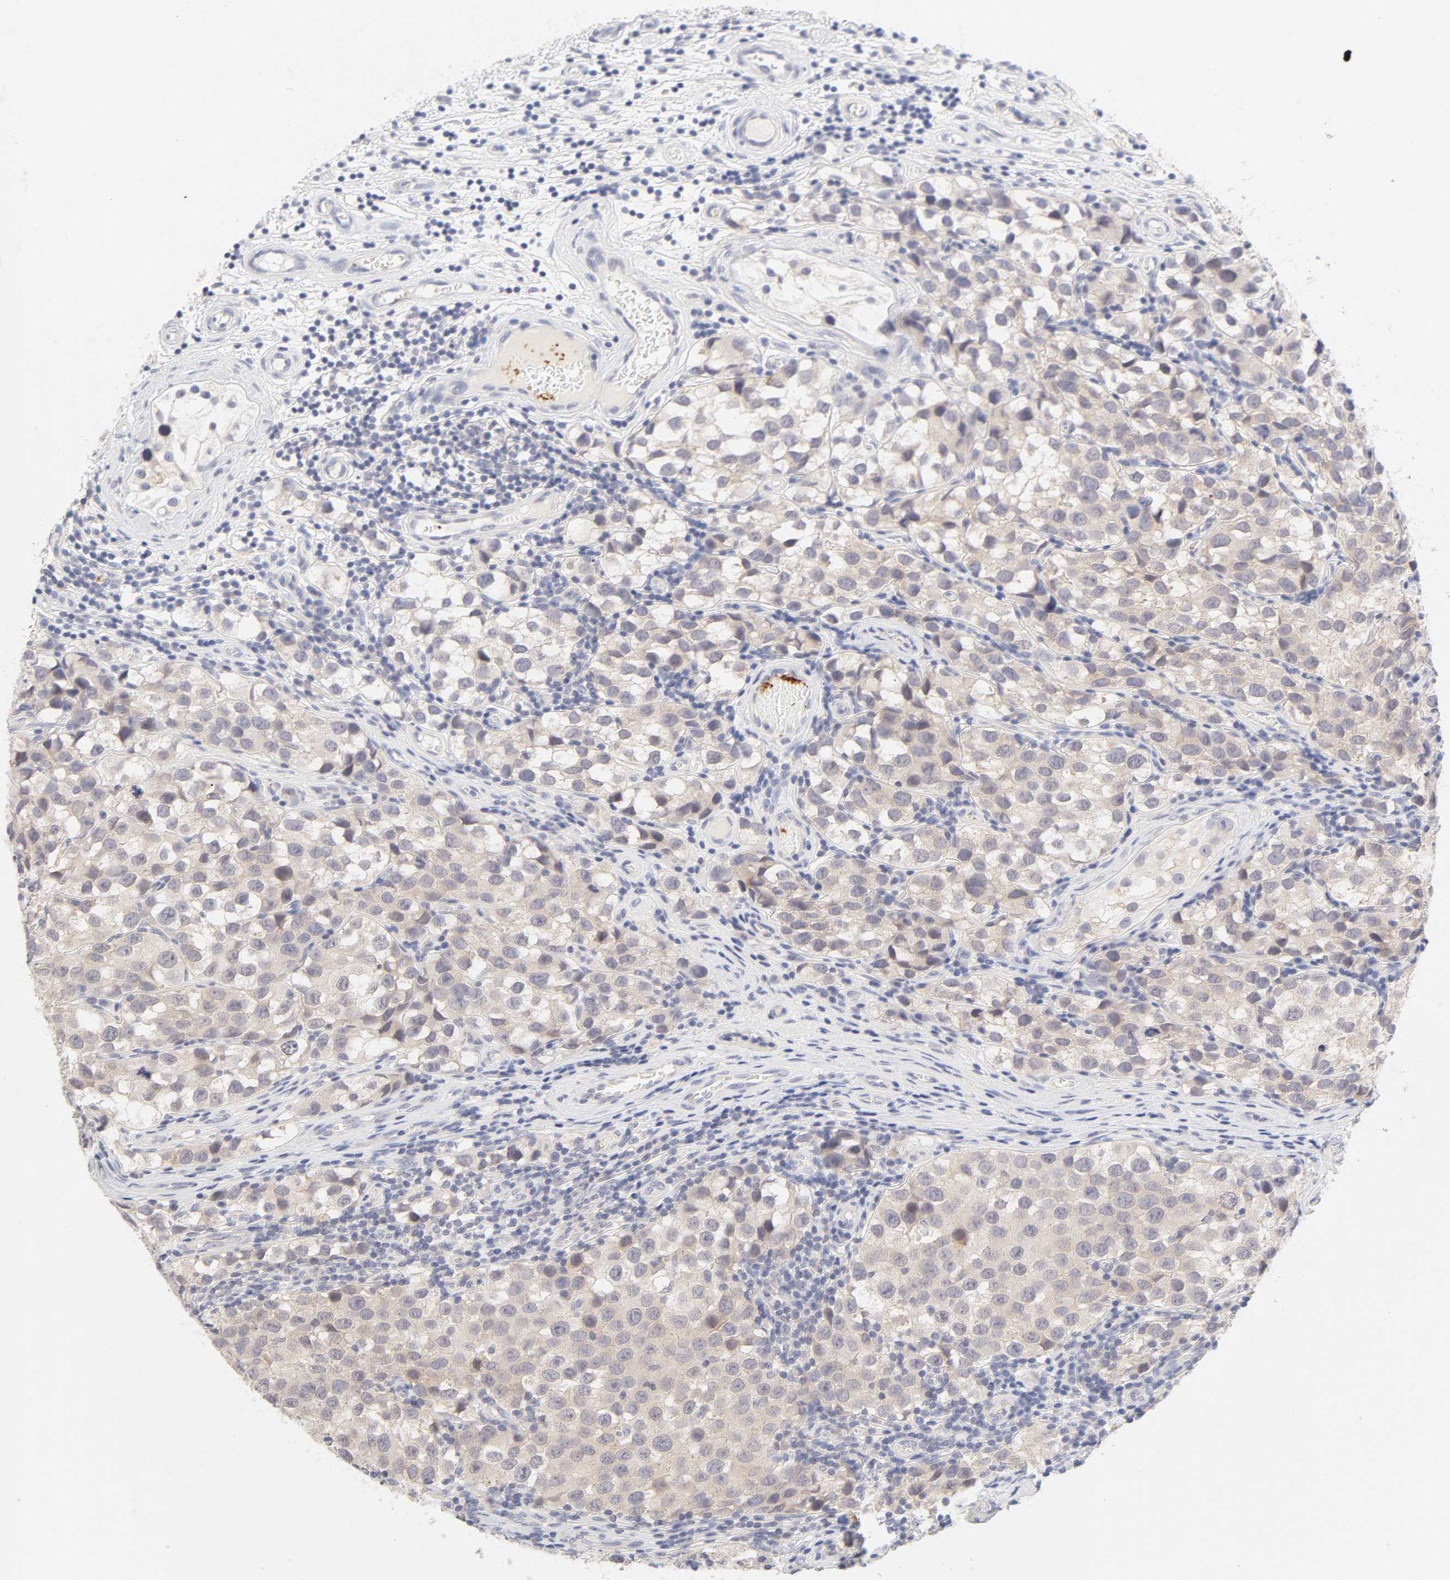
{"staining": {"intensity": "moderate", "quantity": ">75%", "location": "cytoplasmic/membranous"}, "tissue": "testis cancer", "cell_type": "Tumor cells", "image_type": "cancer", "snomed": [{"axis": "morphology", "description": "Seminoma, NOS"}, {"axis": "topography", "description": "Testis"}], "caption": "A photomicrograph of human testis cancer stained for a protein reveals moderate cytoplasmic/membranous brown staining in tumor cells.", "gene": "CYP4B1", "patient": {"sex": "male", "age": 39}}